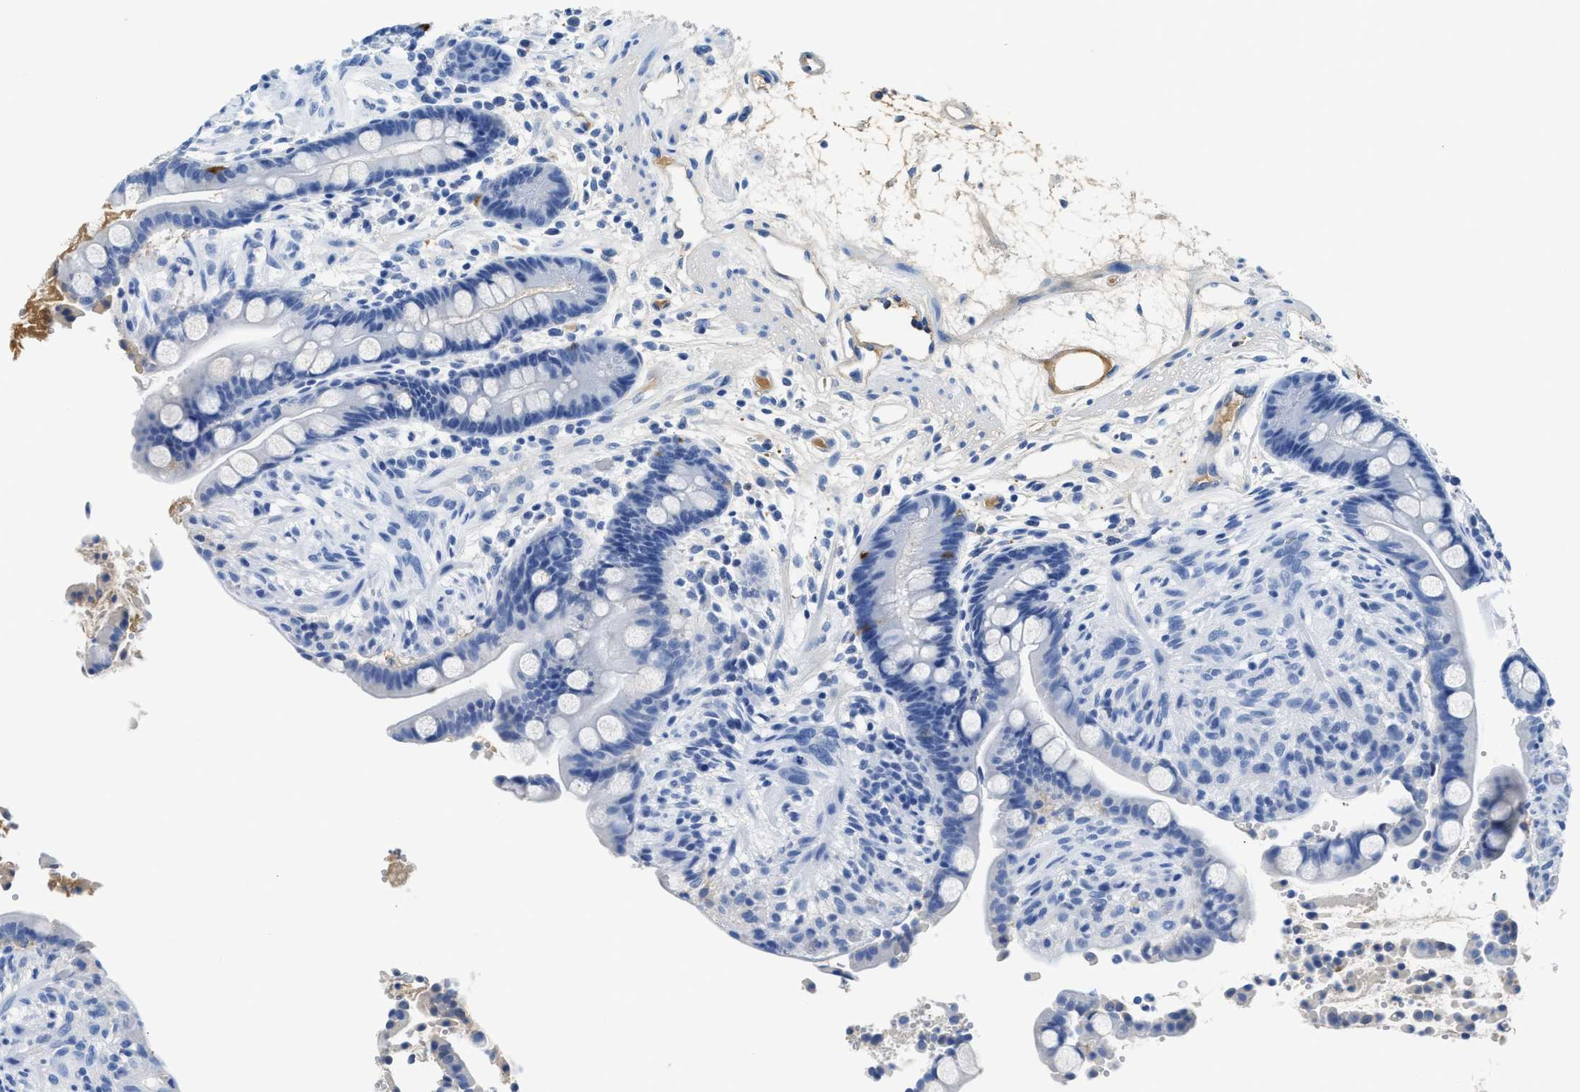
{"staining": {"intensity": "moderate", "quantity": ">75%", "location": "cytoplasmic/membranous"}, "tissue": "colon", "cell_type": "Endothelial cells", "image_type": "normal", "snomed": [{"axis": "morphology", "description": "Normal tissue, NOS"}, {"axis": "topography", "description": "Colon"}], "caption": "Human colon stained for a protein (brown) demonstrates moderate cytoplasmic/membranous positive positivity in about >75% of endothelial cells.", "gene": "GC", "patient": {"sex": "male", "age": 73}}